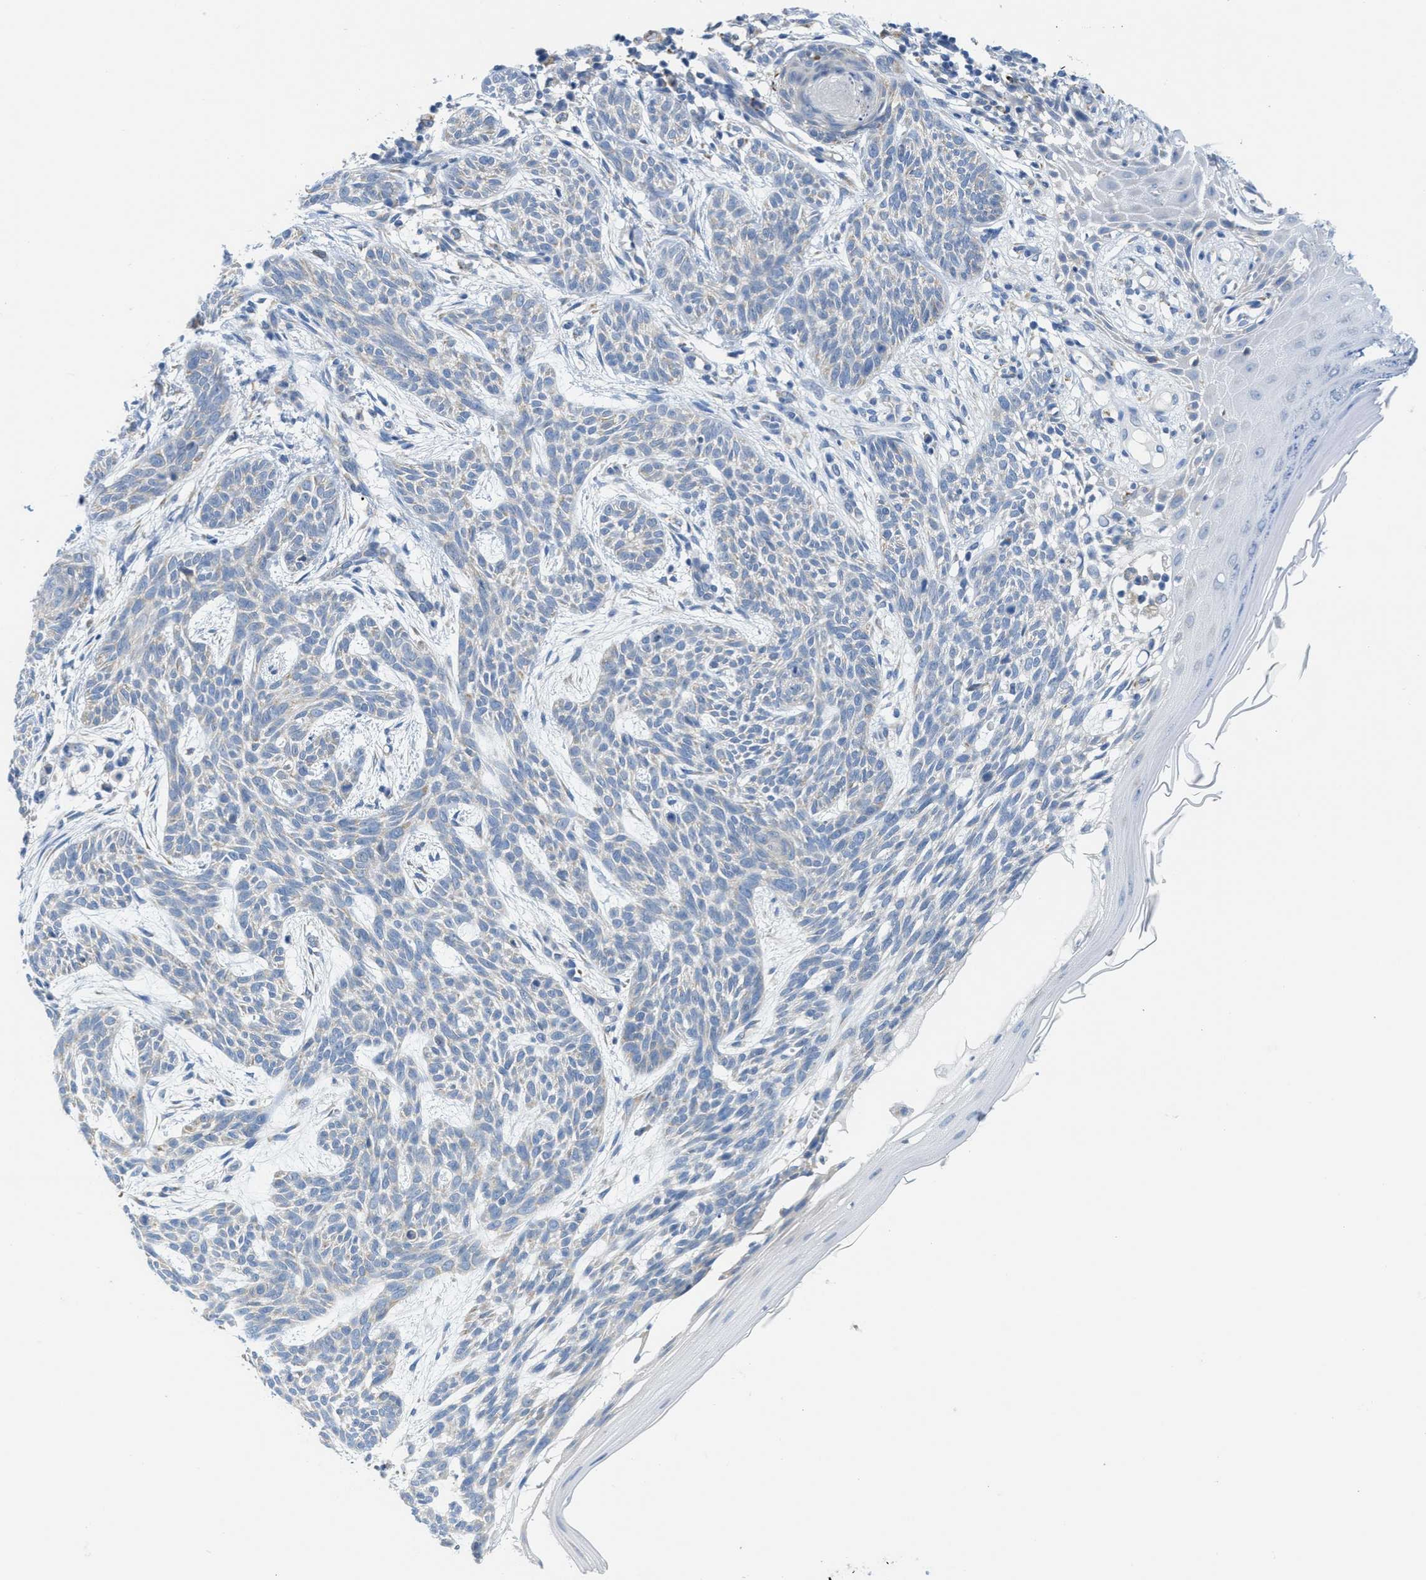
{"staining": {"intensity": "negative", "quantity": "none", "location": "none"}, "tissue": "skin cancer", "cell_type": "Tumor cells", "image_type": "cancer", "snomed": [{"axis": "morphology", "description": "Basal cell carcinoma"}, {"axis": "topography", "description": "Skin"}], "caption": "Immunohistochemistry of skin cancer (basal cell carcinoma) demonstrates no positivity in tumor cells.", "gene": "PTDSS1", "patient": {"sex": "female", "age": 59}}